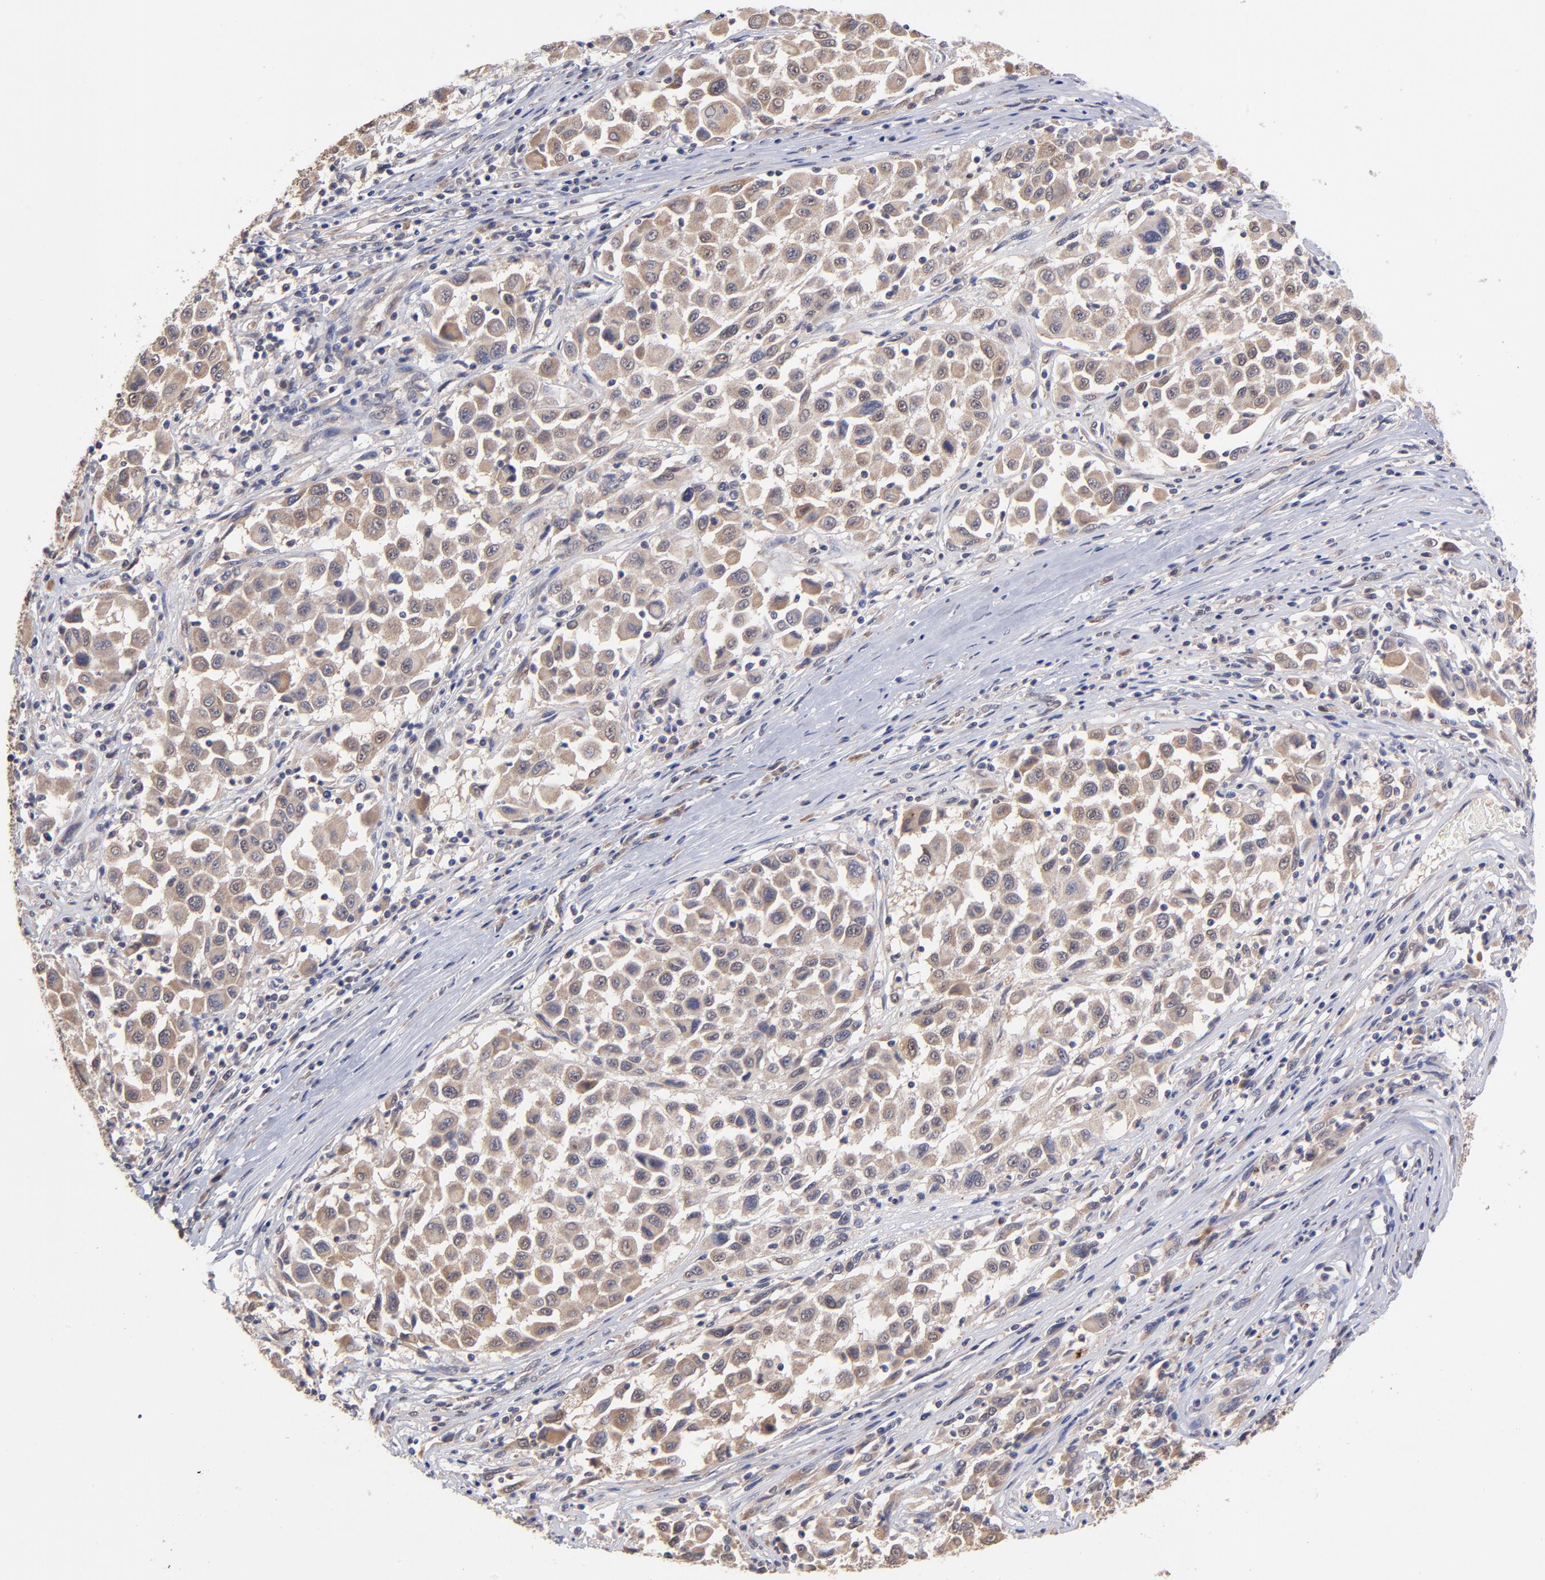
{"staining": {"intensity": "strong", "quantity": ">75%", "location": "cytoplasmic/membranous"}, "tissue": "melanoma", "cell_type": "Tumor cells", "image_type": "cancer", "snomed": [{"axis": "morphology", "description": "Malignant melanoma, Metastatic site"}, {"axis": "topography", "description": "Lymph node"}], "caption": "Melanoma stained with a protein marker demonstrates strong staining in tumor cells.", "gene": "UBE2H", "patient": {"sex": "male", "age": 61}}